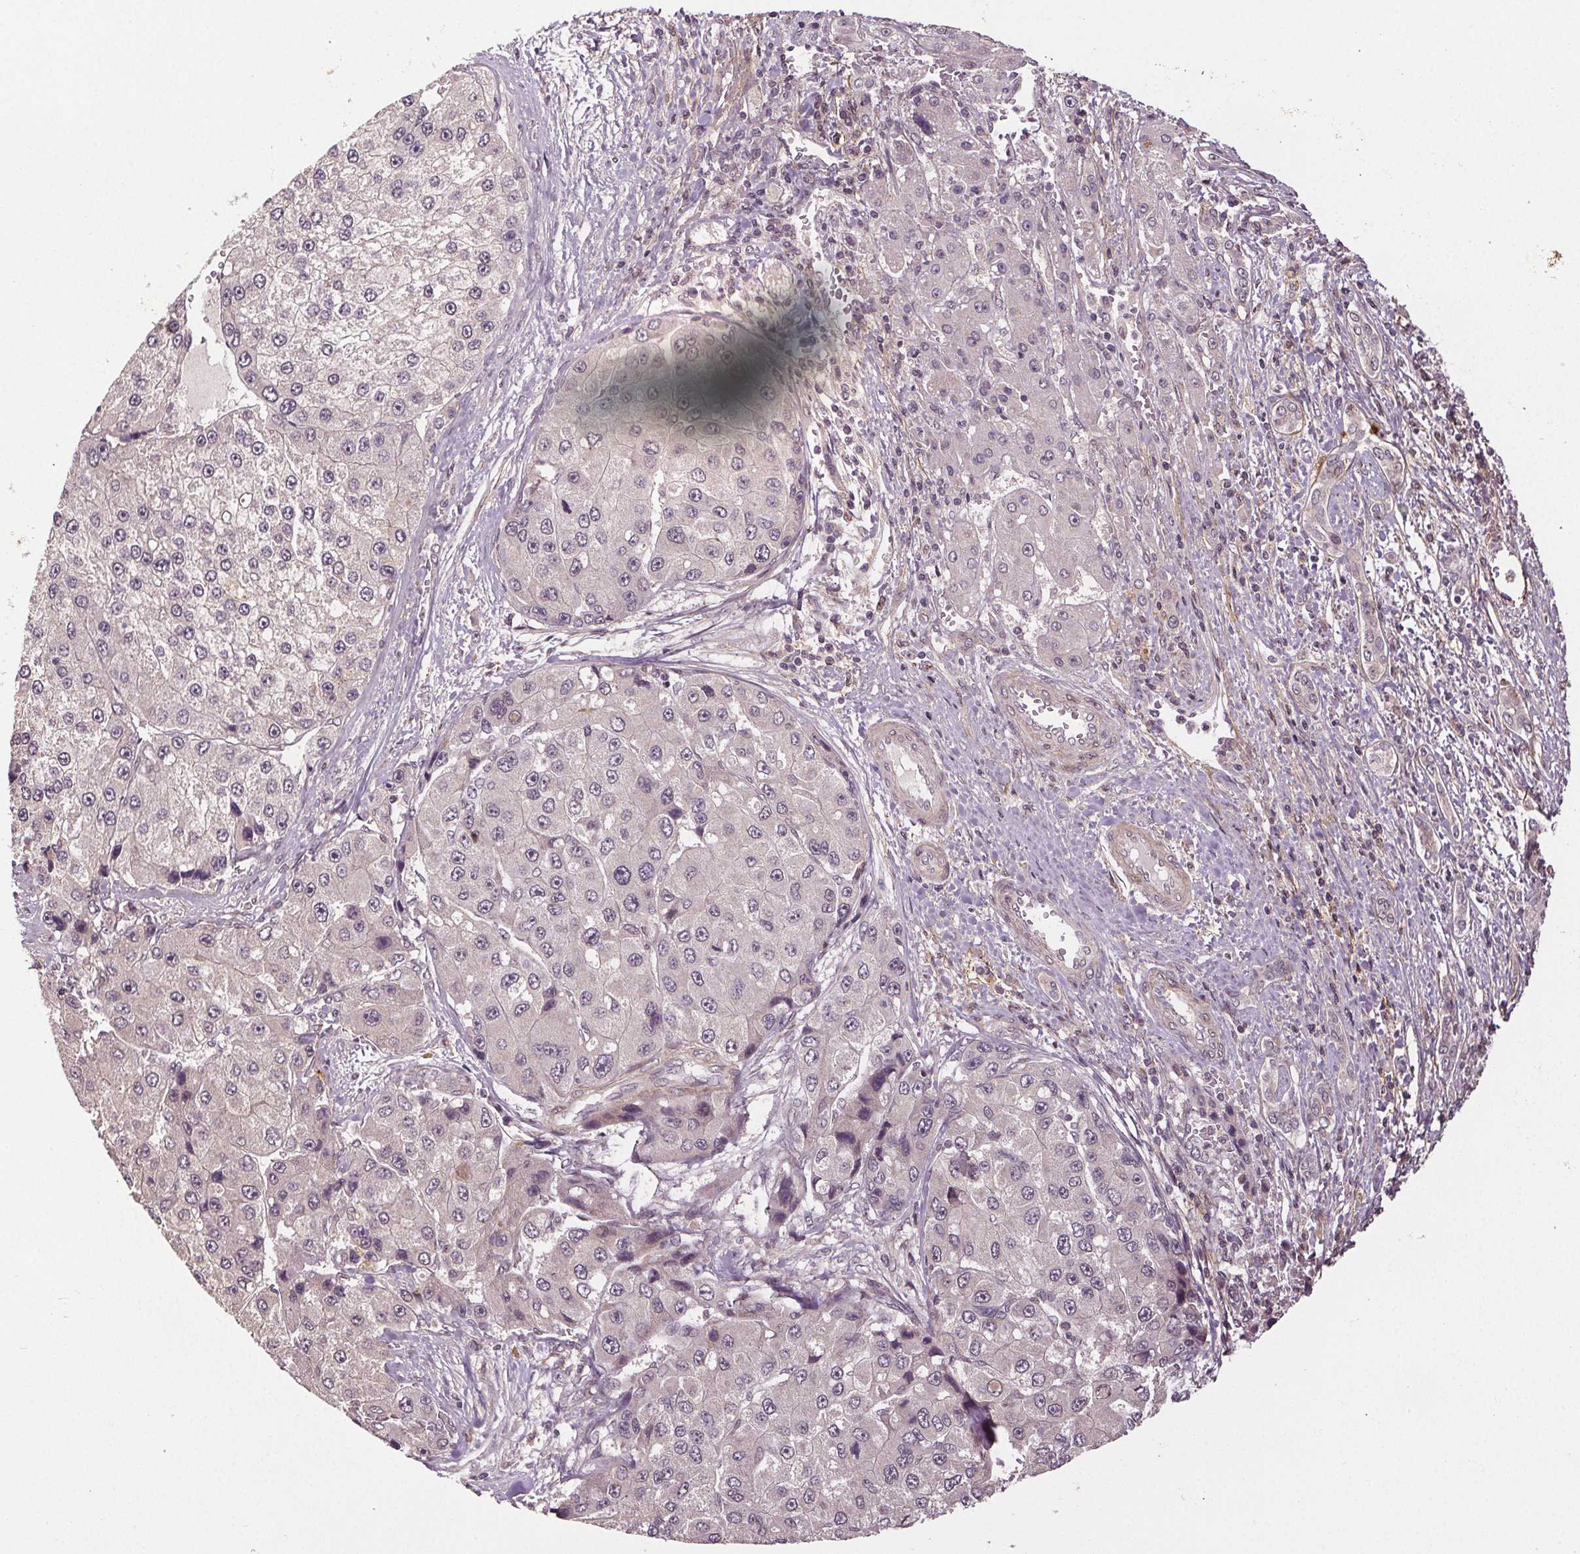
{"staining": {"intensity": "negative", "quantity": "none", "location": "none"}, "tissue": "liver cancer", "cell_type": "Tumor cells", "image_type": "cancer", "snomed": [{"axis": "morphology", "description": "Carcinoma, Hepatocellular, NOS"}, {"axis": "topography", "description": "Liver"}], "caption": "This is an immunohistochemistry (IHC) micrograph of liver cancer. There is no expression in tumor cells.", "gene": "EPHB3", "patient": {"sex": "female", "age": 73}}